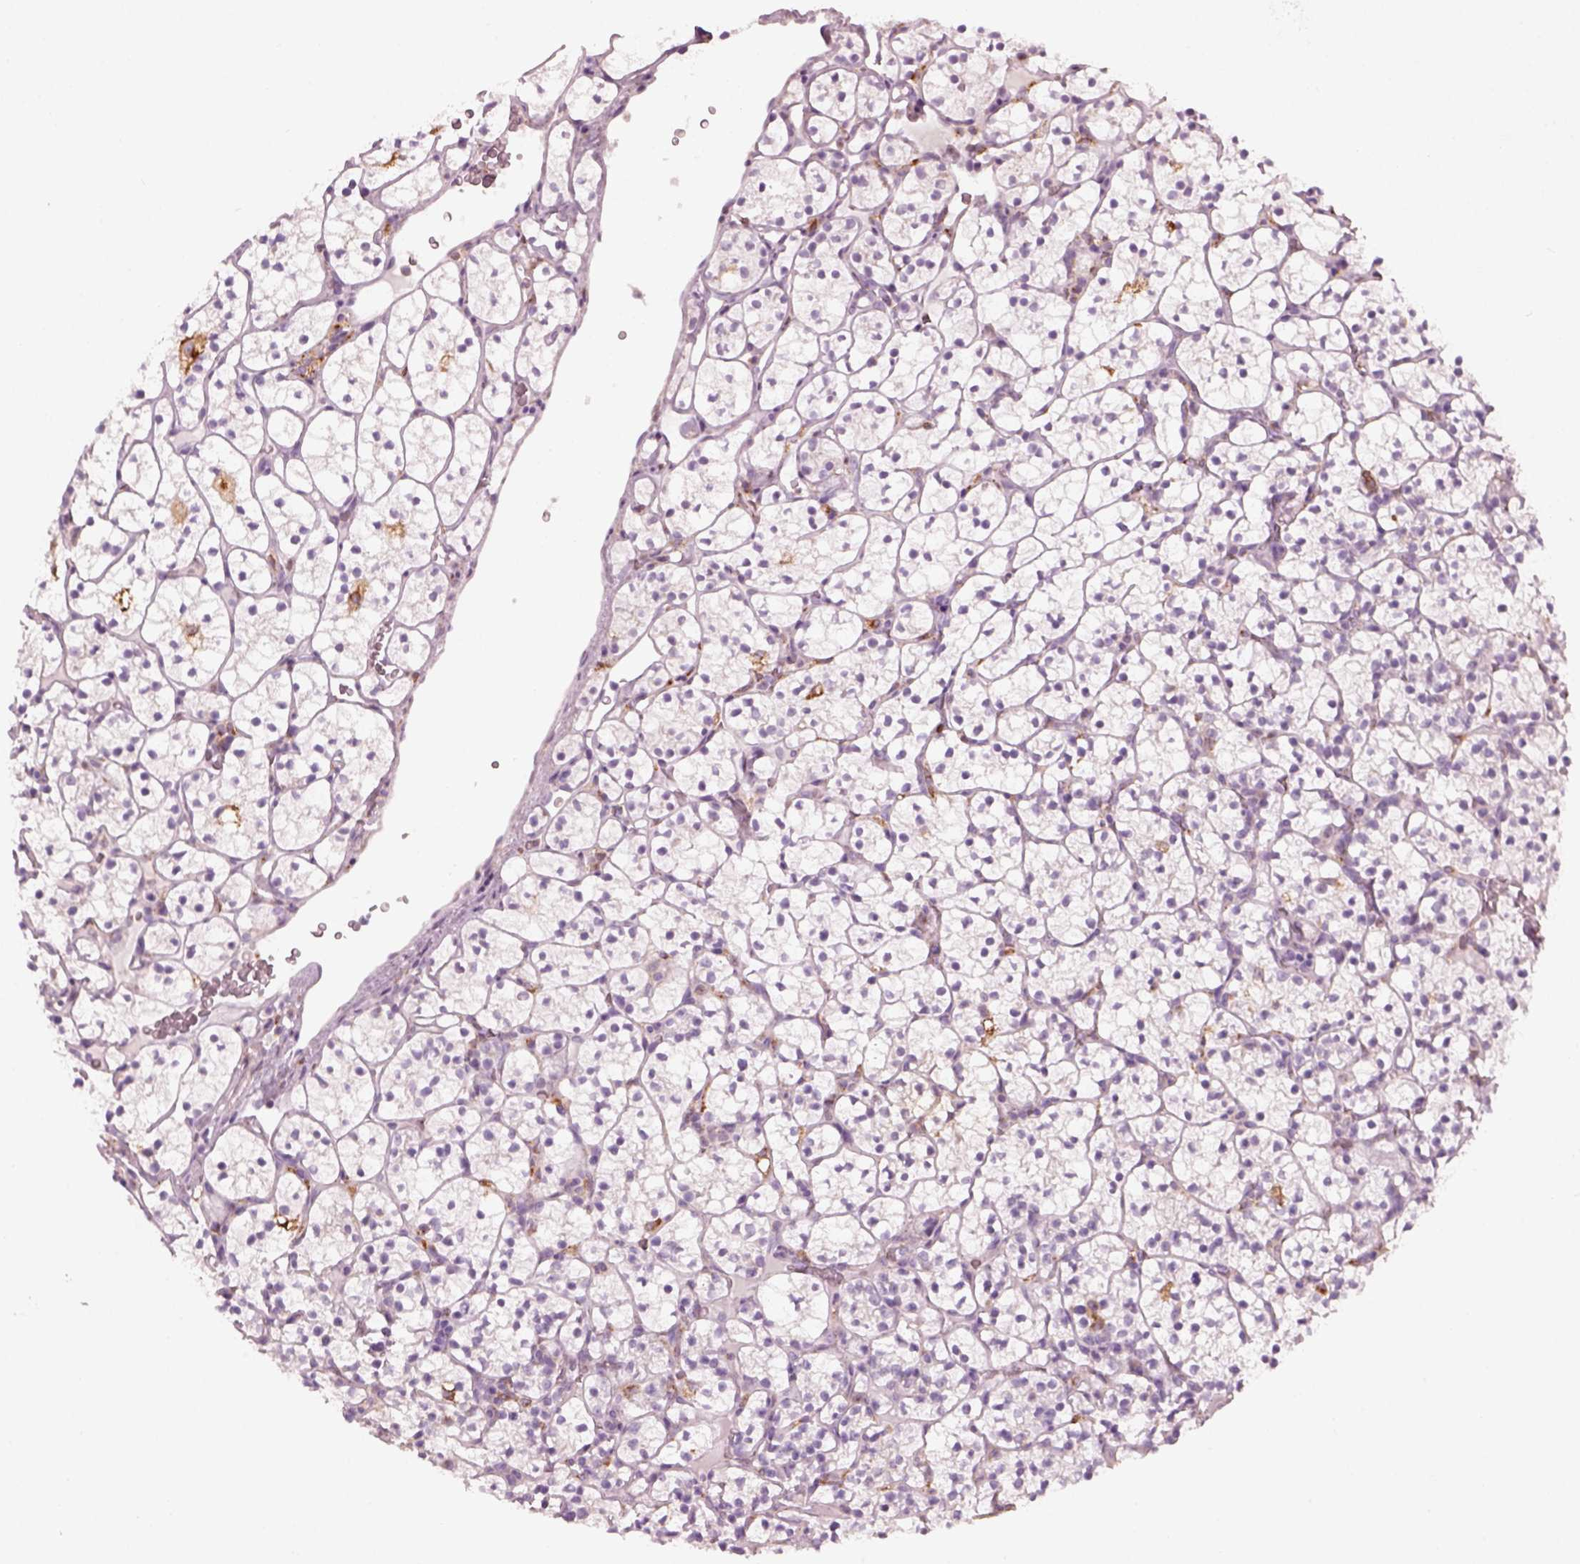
{"staining": {"intensity": "negative", "quantity": "none", "location": "none"}, "tissue": "renal cancer", "cell_type": "Tumor cells", "image_type": "cancer", "snomed": [{"axis": "morphology", "description": "Adenocarcinoma, NOS"}, {"axis": "topography", "description": "Kidney"}], "caption": "DAB (3,3'-diaminobenzidine) immunohistochemical staining of renal adenocarcinoma displays no significant staining in tumor cells.", "gene": "TMEM231", "patient": {"sex": "female", "age": 89}}